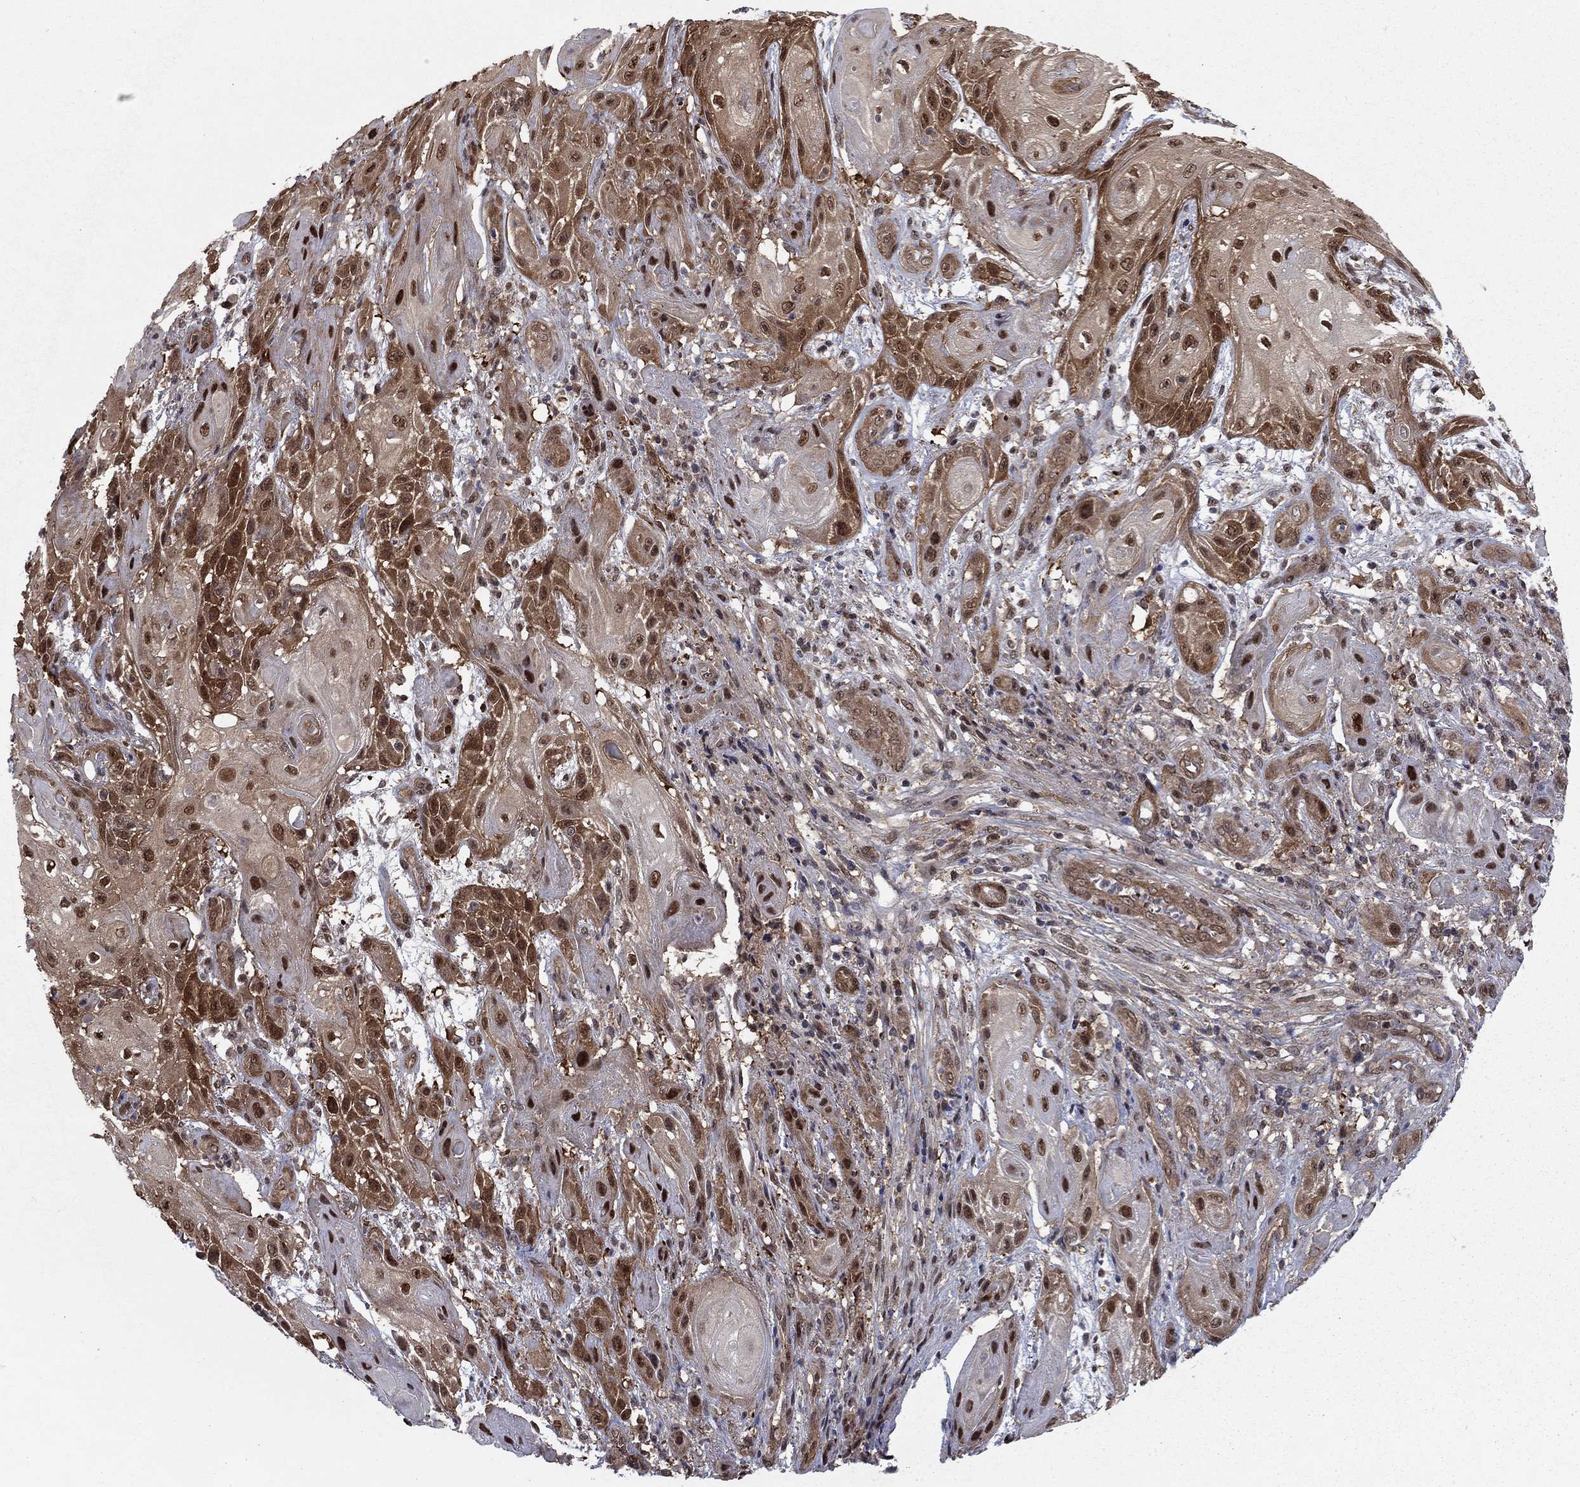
{"staining": {"intensity": "moderate", "quantity": ">75%", "location": "cytoplasmic/membranous,nuclear"}, "tissue": "skin cancer", "cell_type": "Tumor cells", "image_type": "cancer", "snomed": [{"axis": "morphology", "description": "Squamous cell carcinoma, NOS"}, {"axis": "topography", "description": "Skin"}], "caption": "A micrograph of human skin cancer (squamous cell carcinoma) stained for a protein demonstrates moderate cytoplasmic/membranous and nuclear brown staining in tumor cells.", "gene": "FKBP4", "patient": {"sex": "male", "age": 62}}